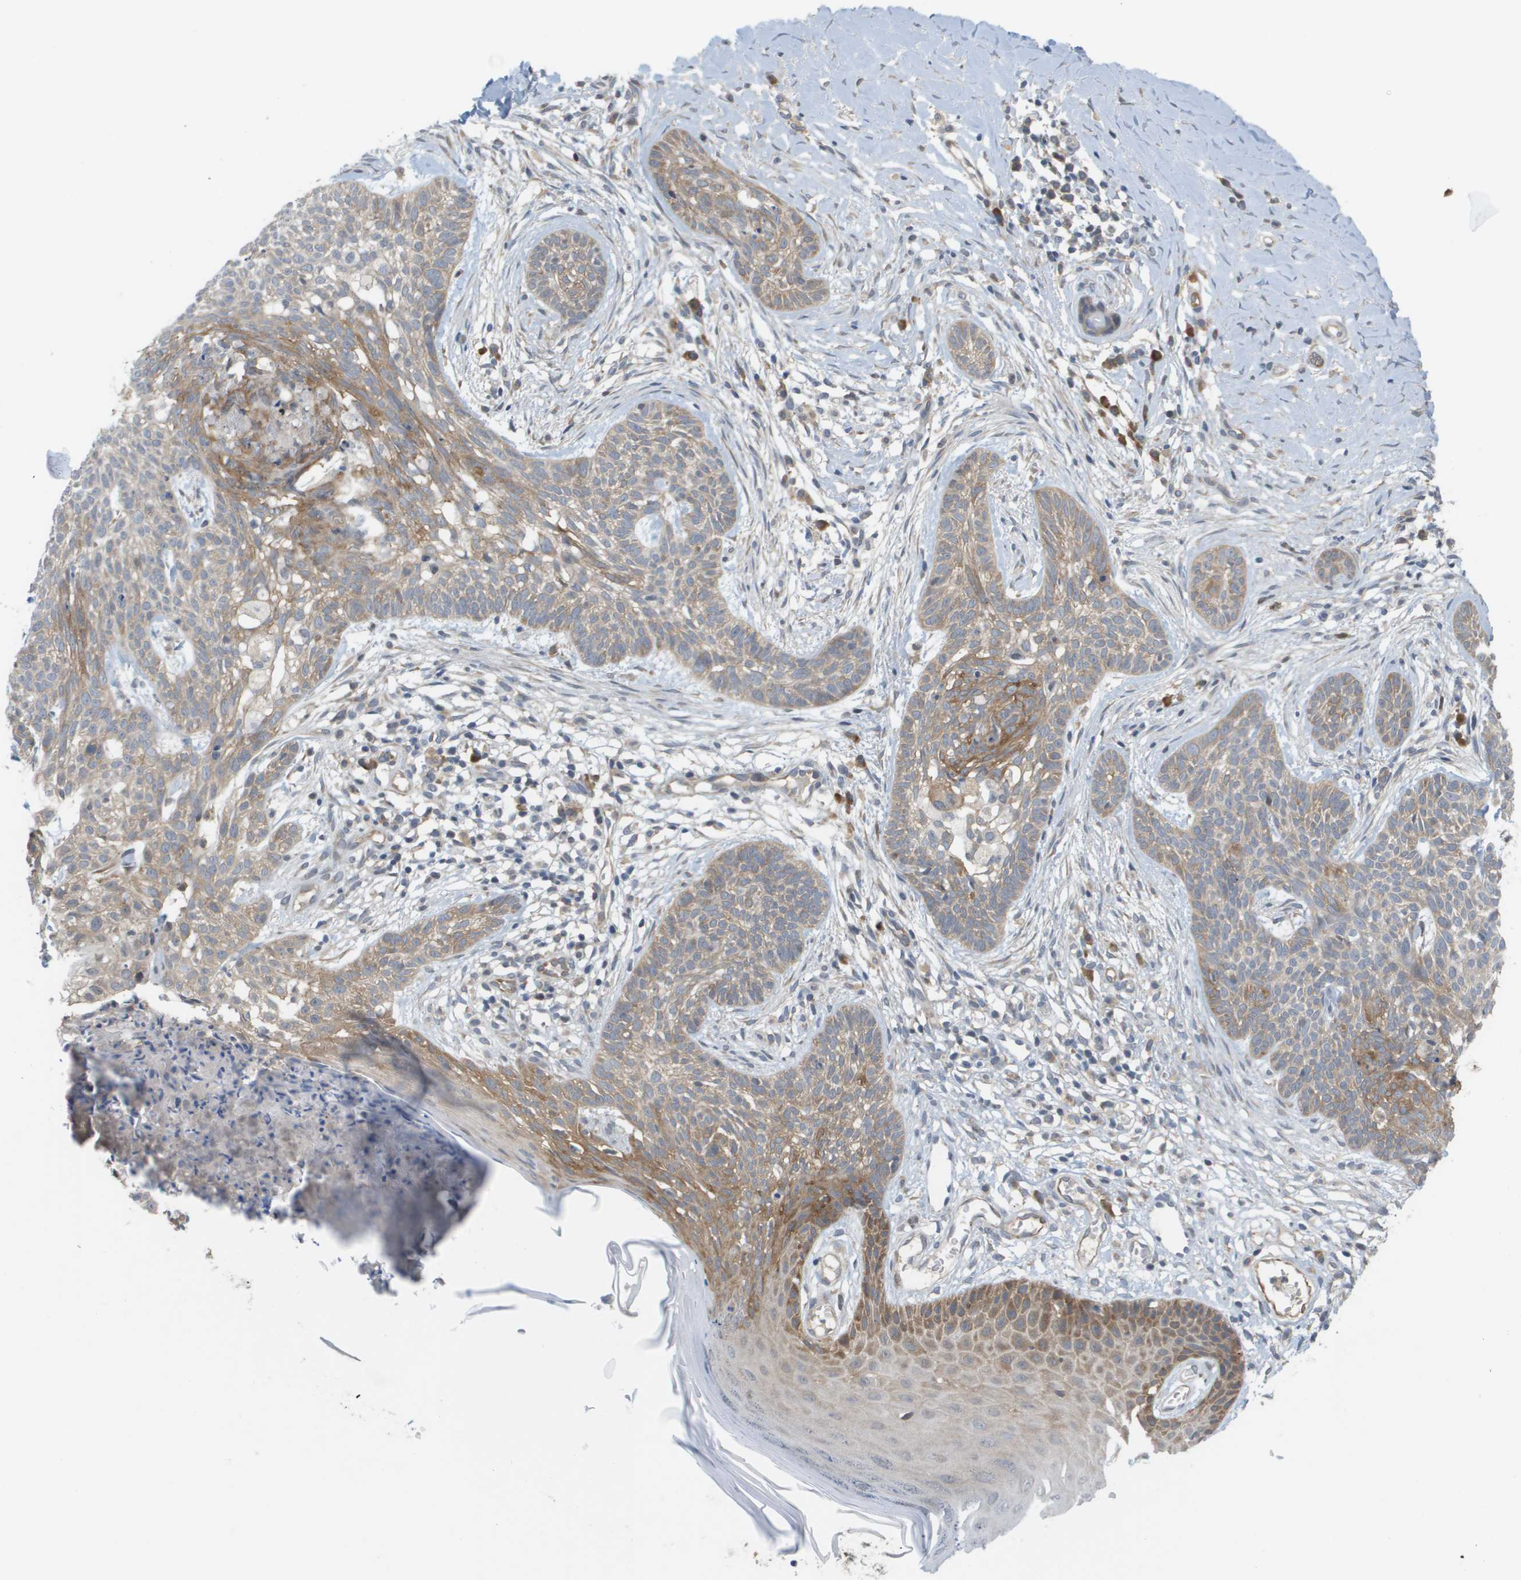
{"staining": {"intensity": "weak", "quantity": ">75%", "location": "cytoplasmic/membranous"}, "tissue": "skin cancer", "cell_type": "Tumor cells", "image_type": "cancer", "snomed": [{"axis": "morphology", "description": "Basal cell carcinoma"}, {"axis": "topography", "description": "Skin"}], "caption": "Weak cytoplasmic/membranous staining for a protein is present in about >75% of tumor cells of skin cancer using IHC.", "gene": "MARCHF8", "patient": {"sex": "female", "age": 59}}